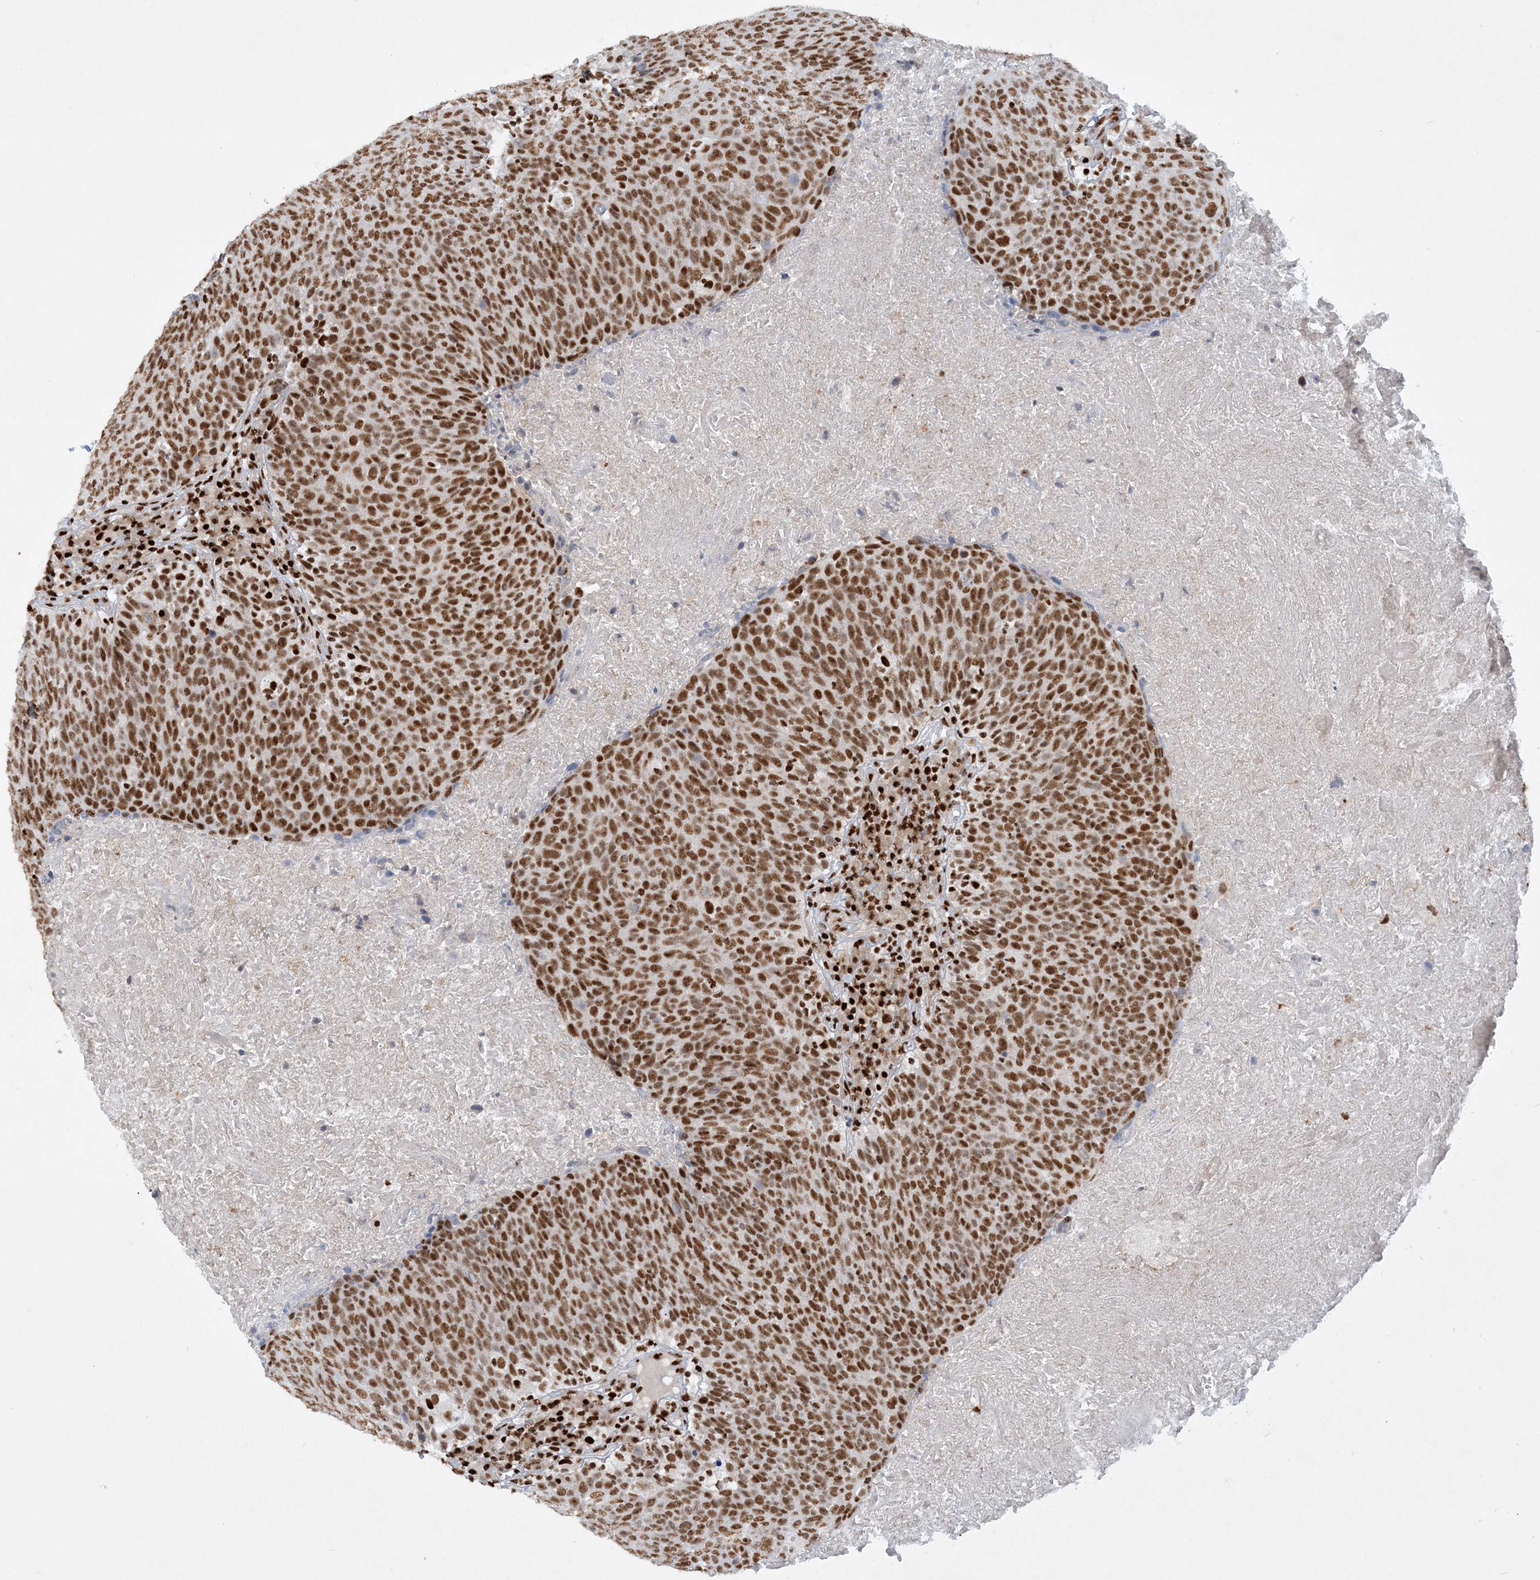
{"staining": {"intensity": "moderate", "quantity": ">75%", "location": "nuclear"}, "tissue": "head and neck cancer", "cell_type": "Tumor cells", "image_type": "cancer", "snomed": [{"axis": "morphology", "description": "Squamous cell carcinoma, NOS"}, {"axis": "morphology", "description": "Squamous cell carcinoma, metastatic, NOS"}, {"axis": "topography", "description": "Lymph node"}, {"axis": "topography", "description": "Head-Neck"}], "caption": "This is a micrograph of IHC staining of head and neck metastatic squamous cell carcinoma, which shows moderate staining in the nuclear of tumor cells.", "gene": "DELE1", "patient": {"sex": "male", "age": 62}}